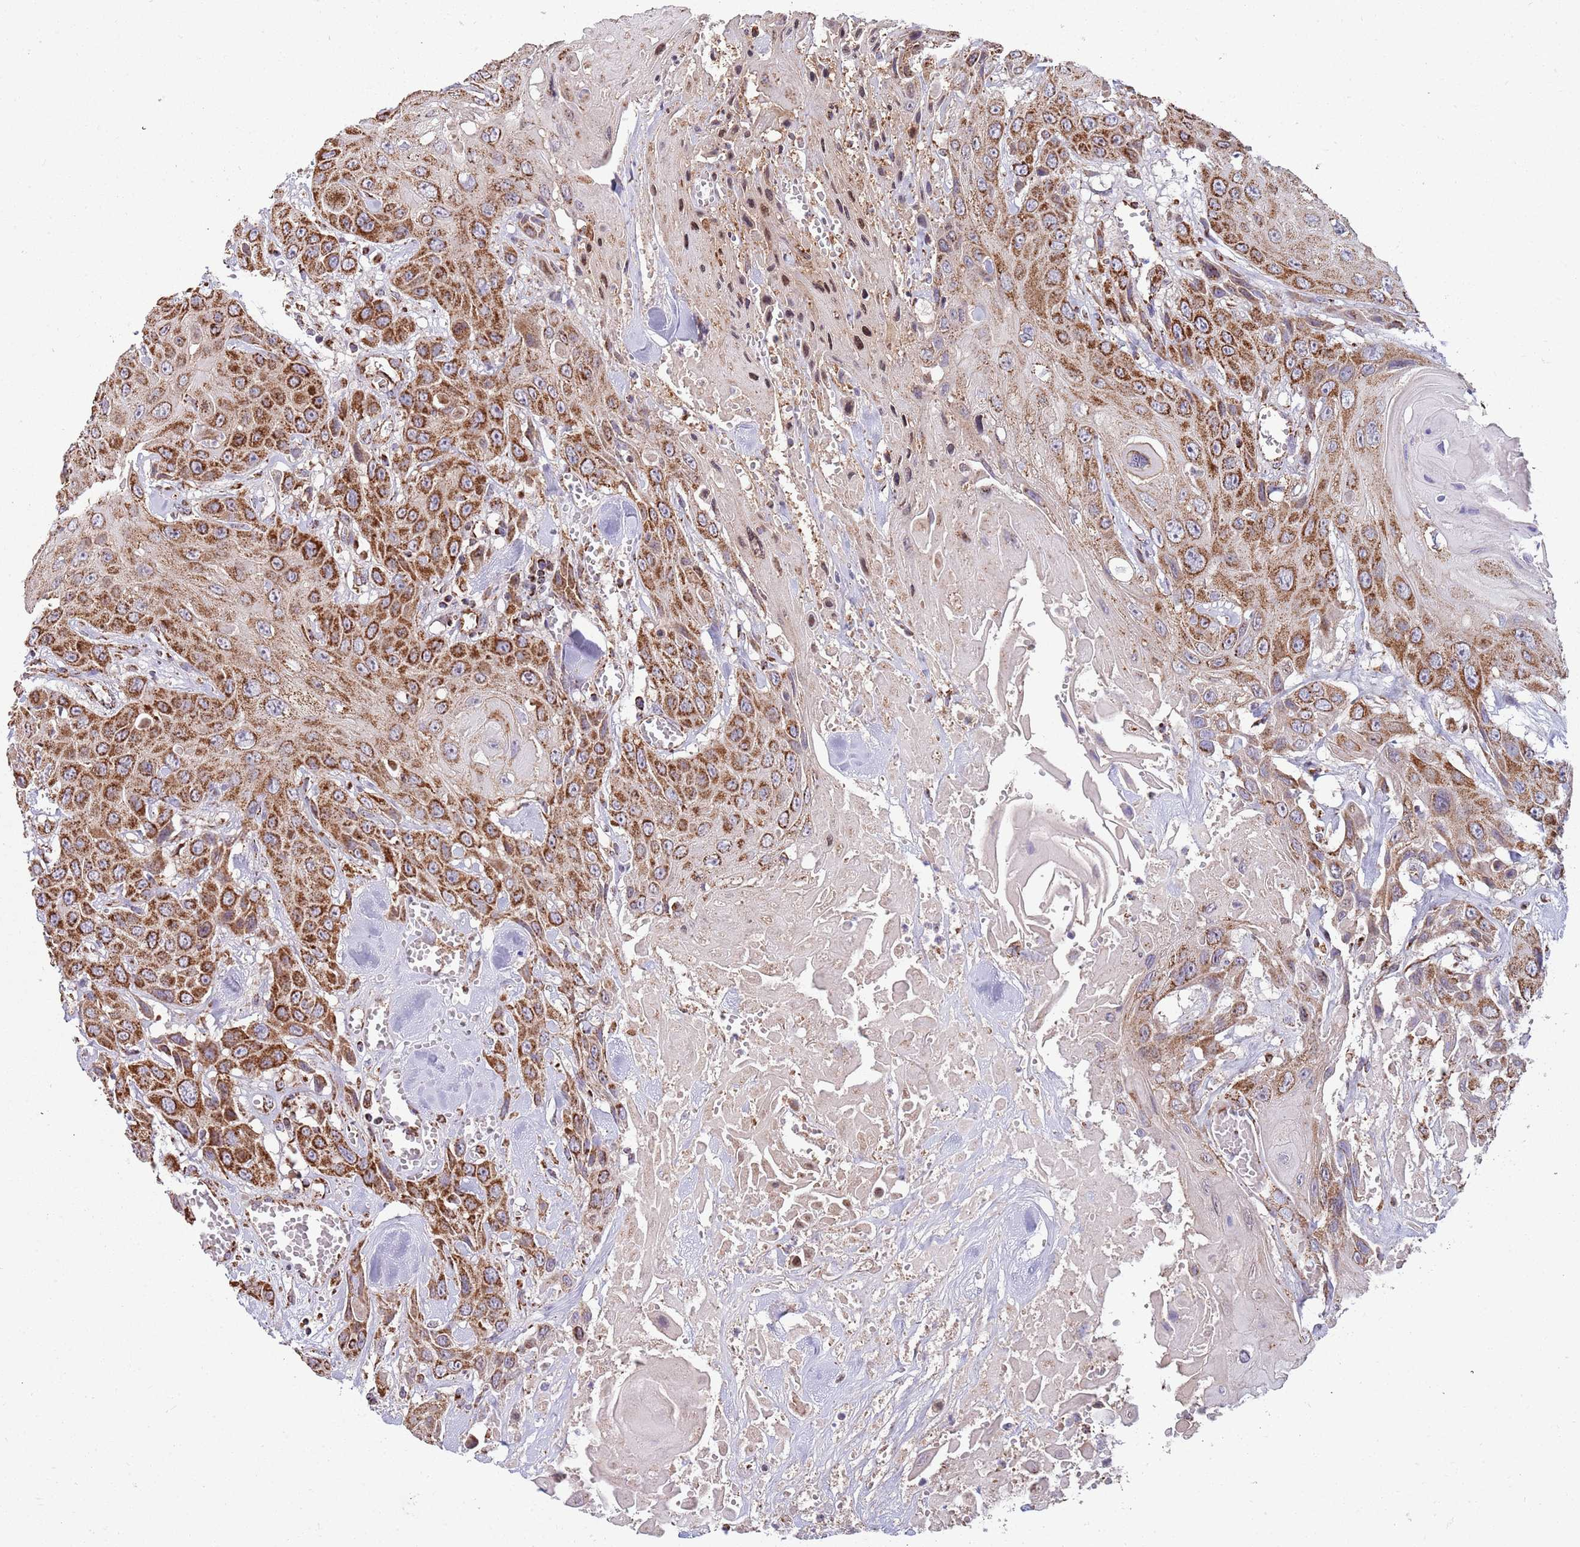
{"staining": {"intensity": "strong", "quantity": ">75%", "location": "cytoplasmic/membranous"}, "tissue": "head and neck cancer", "cell_type": "Tumor cells", "image_type": "cancer", "snomed": [{"axis": "morphology", "description": "Squamous cell carcinoma, NOS"}, {"axis": "topography", "description": "Head-Neck"}], "caption": "This is an image of immunohistochemistry (IHC) staining of head and neck cancer (squamous cell carcinoma), which shows strong positivity in the cytoplasmic/membranous of tumor cells.", "gene": "VPS16", "patient": {"sex": "male", "age": 81}}